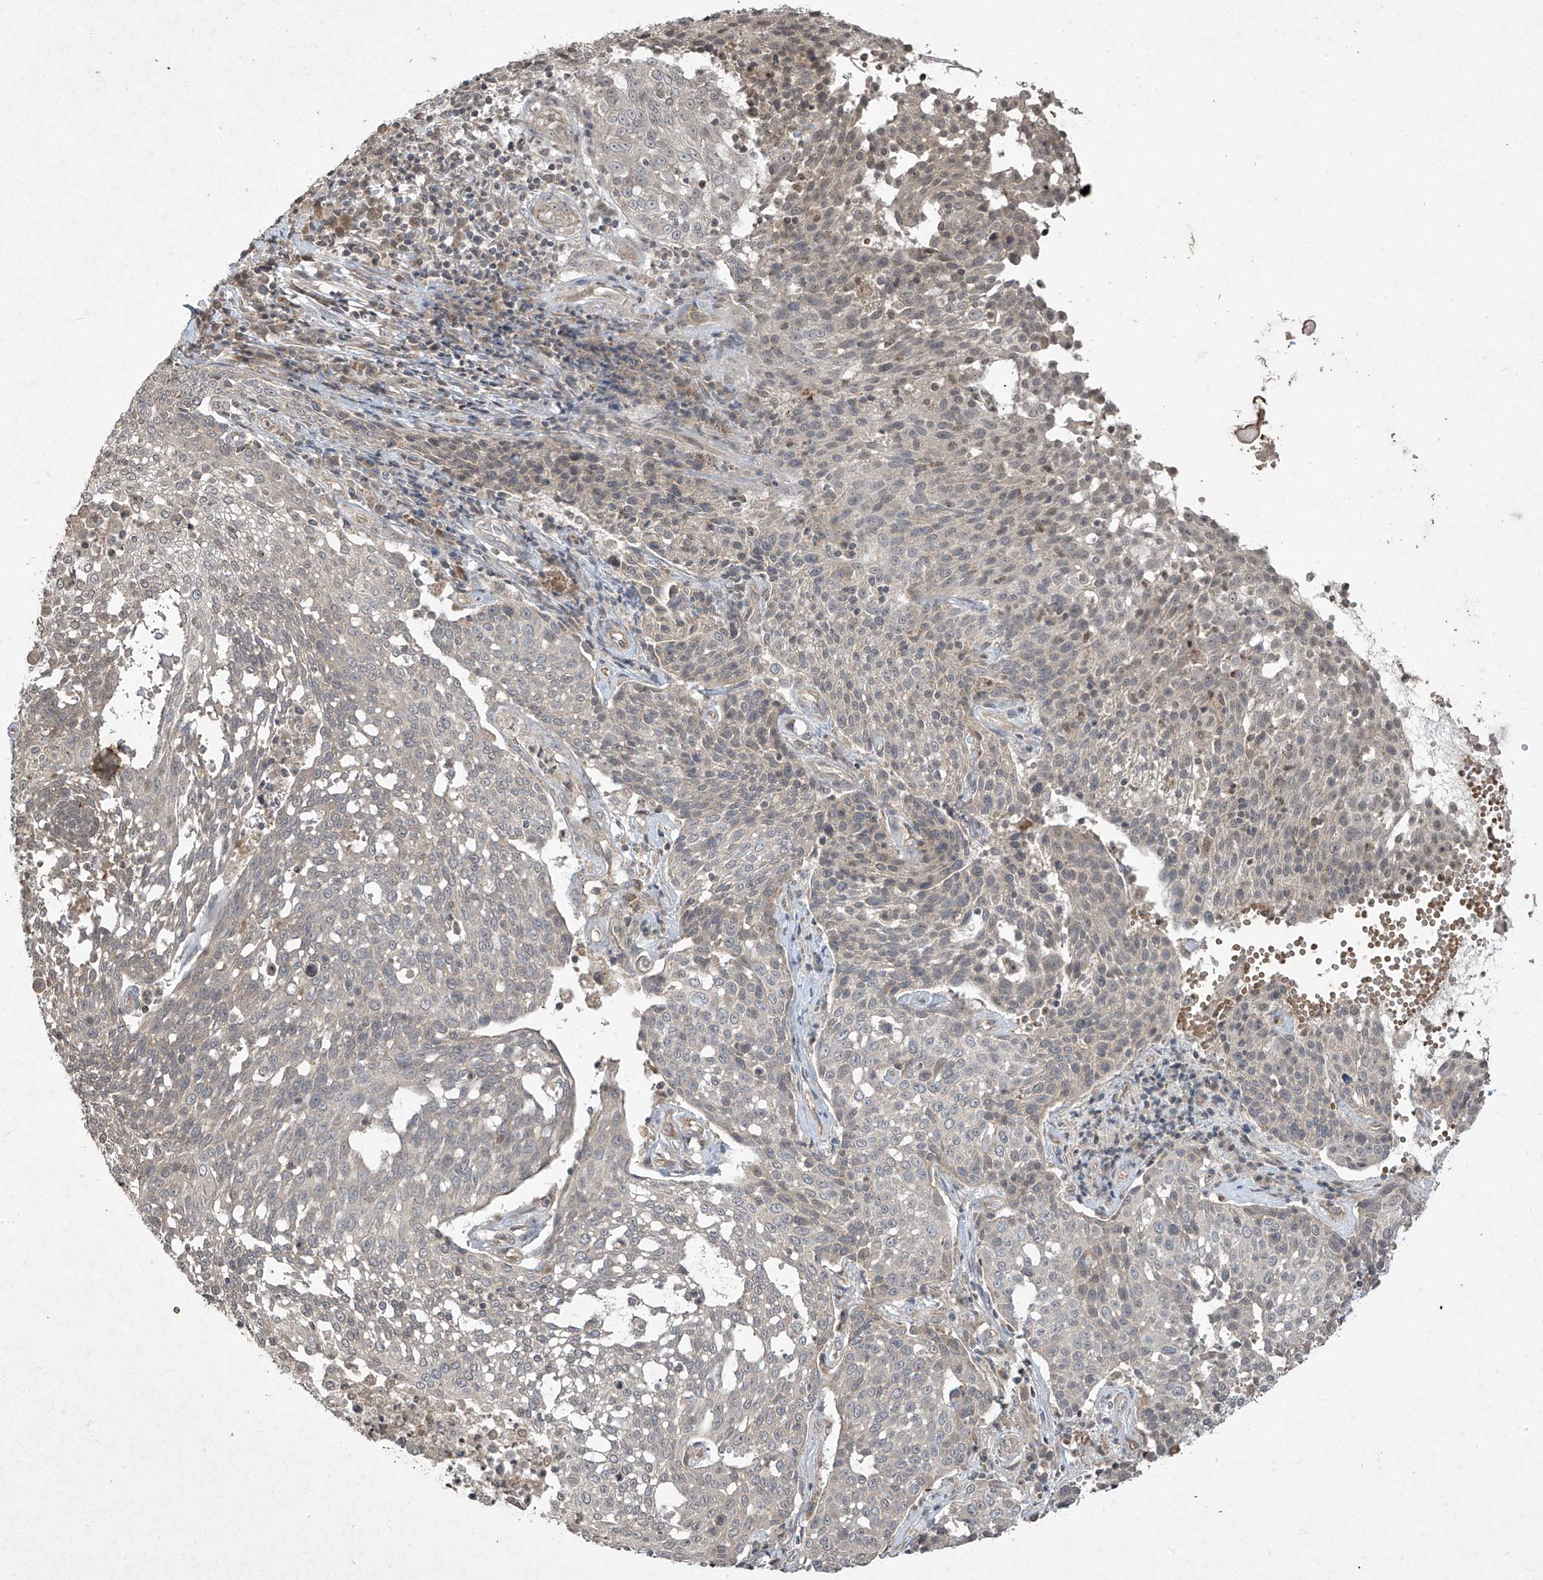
{"staining": {"intensity": "negative", "quantity": "none", "location": "none"}, "tissue": "cervical cancer", "cell_type": "Tumor cells", "image_type": "cancer", "snomed": [{"axis": "morphology", "description": "Squamous cell carcinoma, NOS"}, {"axis": "topography", "description": "Cervix"}], "caption": "DAB (3,3'-diaminobenzidine) immunohistochemical staining of human cervical cancer demonstrates no significant expression in tumor cells. (Immunohistochemistry, brightfield microscopy, high magnification).", "gene": "MATN2", "patient": {"sex": "female", "age": 34}}